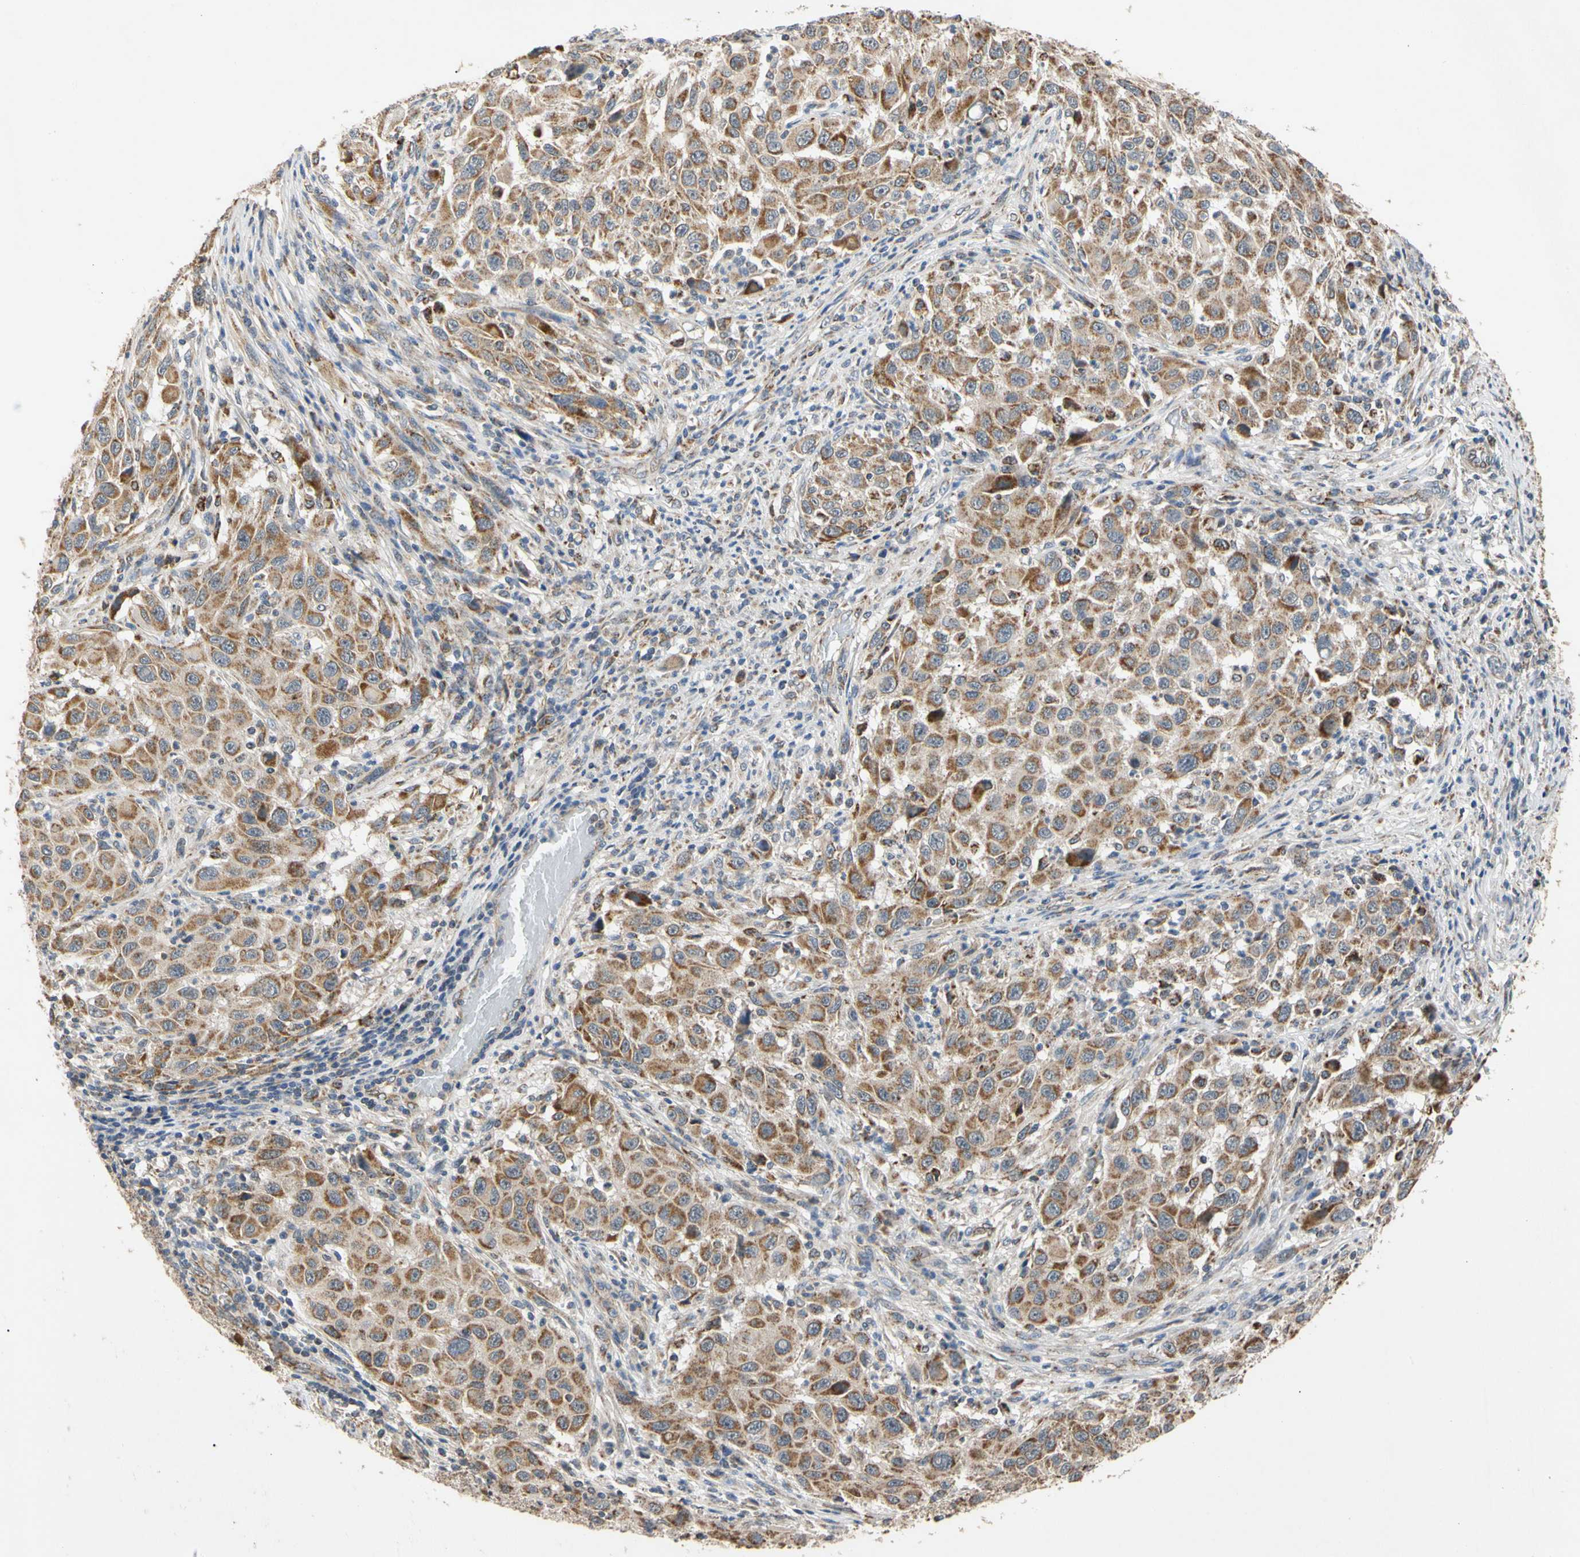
{"staining": {"intensity": "moderate", "quantity": ">75%", "location": "cytoplasmic/membranous"}, "tissue": "melanoma", "cell_type": "Tumor cells", "image_type": "cancer", "snomed": [{"axis": "morphology", "description": "Malignant melanoma, Metastatic site"}, {"axis": "topography", "description": "Lymph node"}], "caption": "Immunohistochemical staining of human melanoma reveals medium levels of moderate cytoplasmic/membranous protein positivity in about >75% of tumor cells.", "gene": "GPD2", "patient": {"sex": "male", "age": 61}}